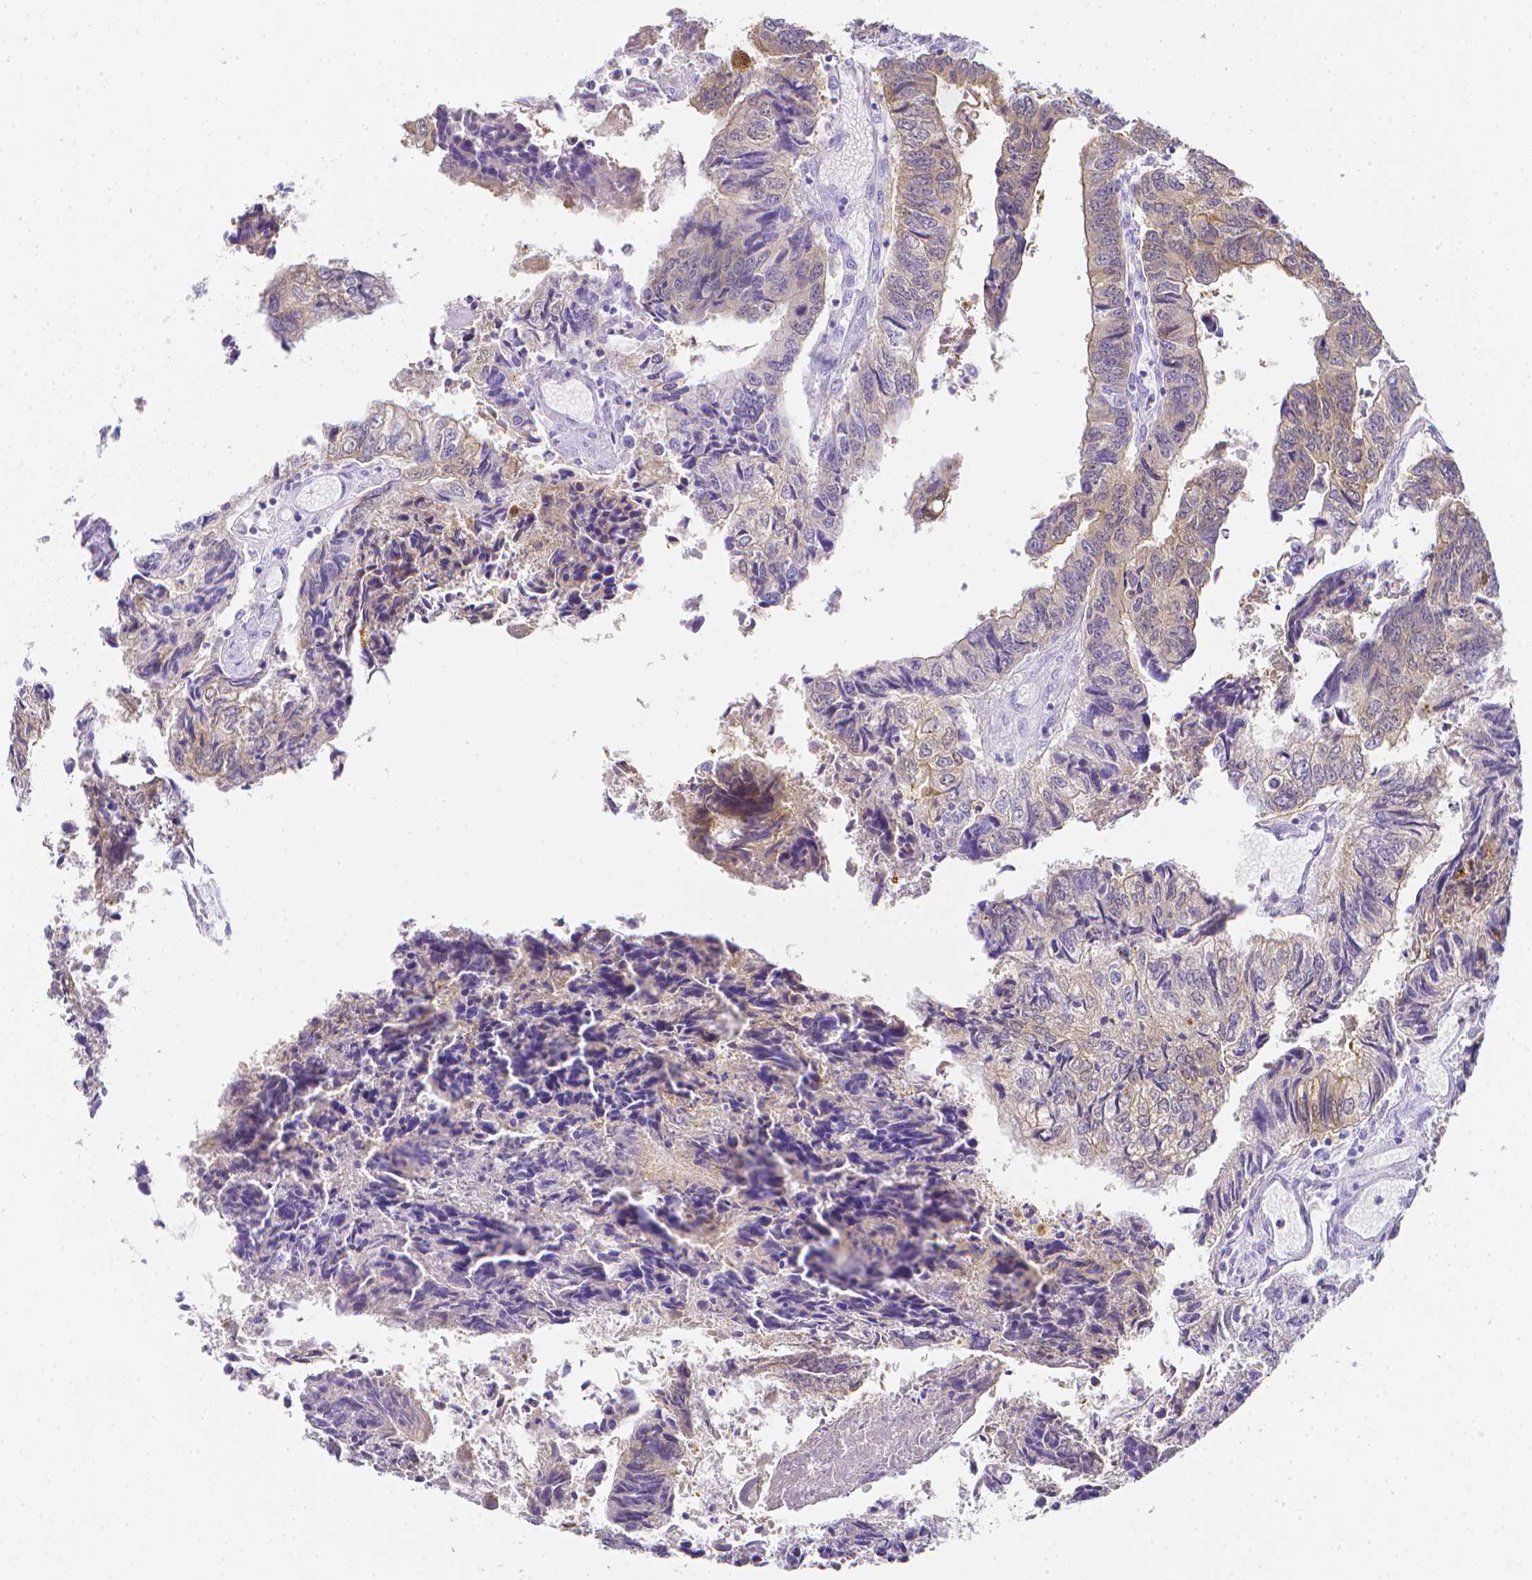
{"staining": {"intensity": "weak", "quantity": "25%-75%", "location": "cytoplasmic/membranous"}, "tissue": "colorectal cancer", "cell_type": "Tumor cells", "image_type": "cancer", "snomed": [{"axis": "morphology", "description": "Adenocarcinoma, NOS"}, {"axis": "topography", "description": "Colon"}], "caption": "This is a histology image of IHC staining of colorectal cancer, which shows weak positivity in the cytoplasmic/membranous of tumor cells.", "gene": "LGALS4", "patient": {"sex": "male", "age": 86}}